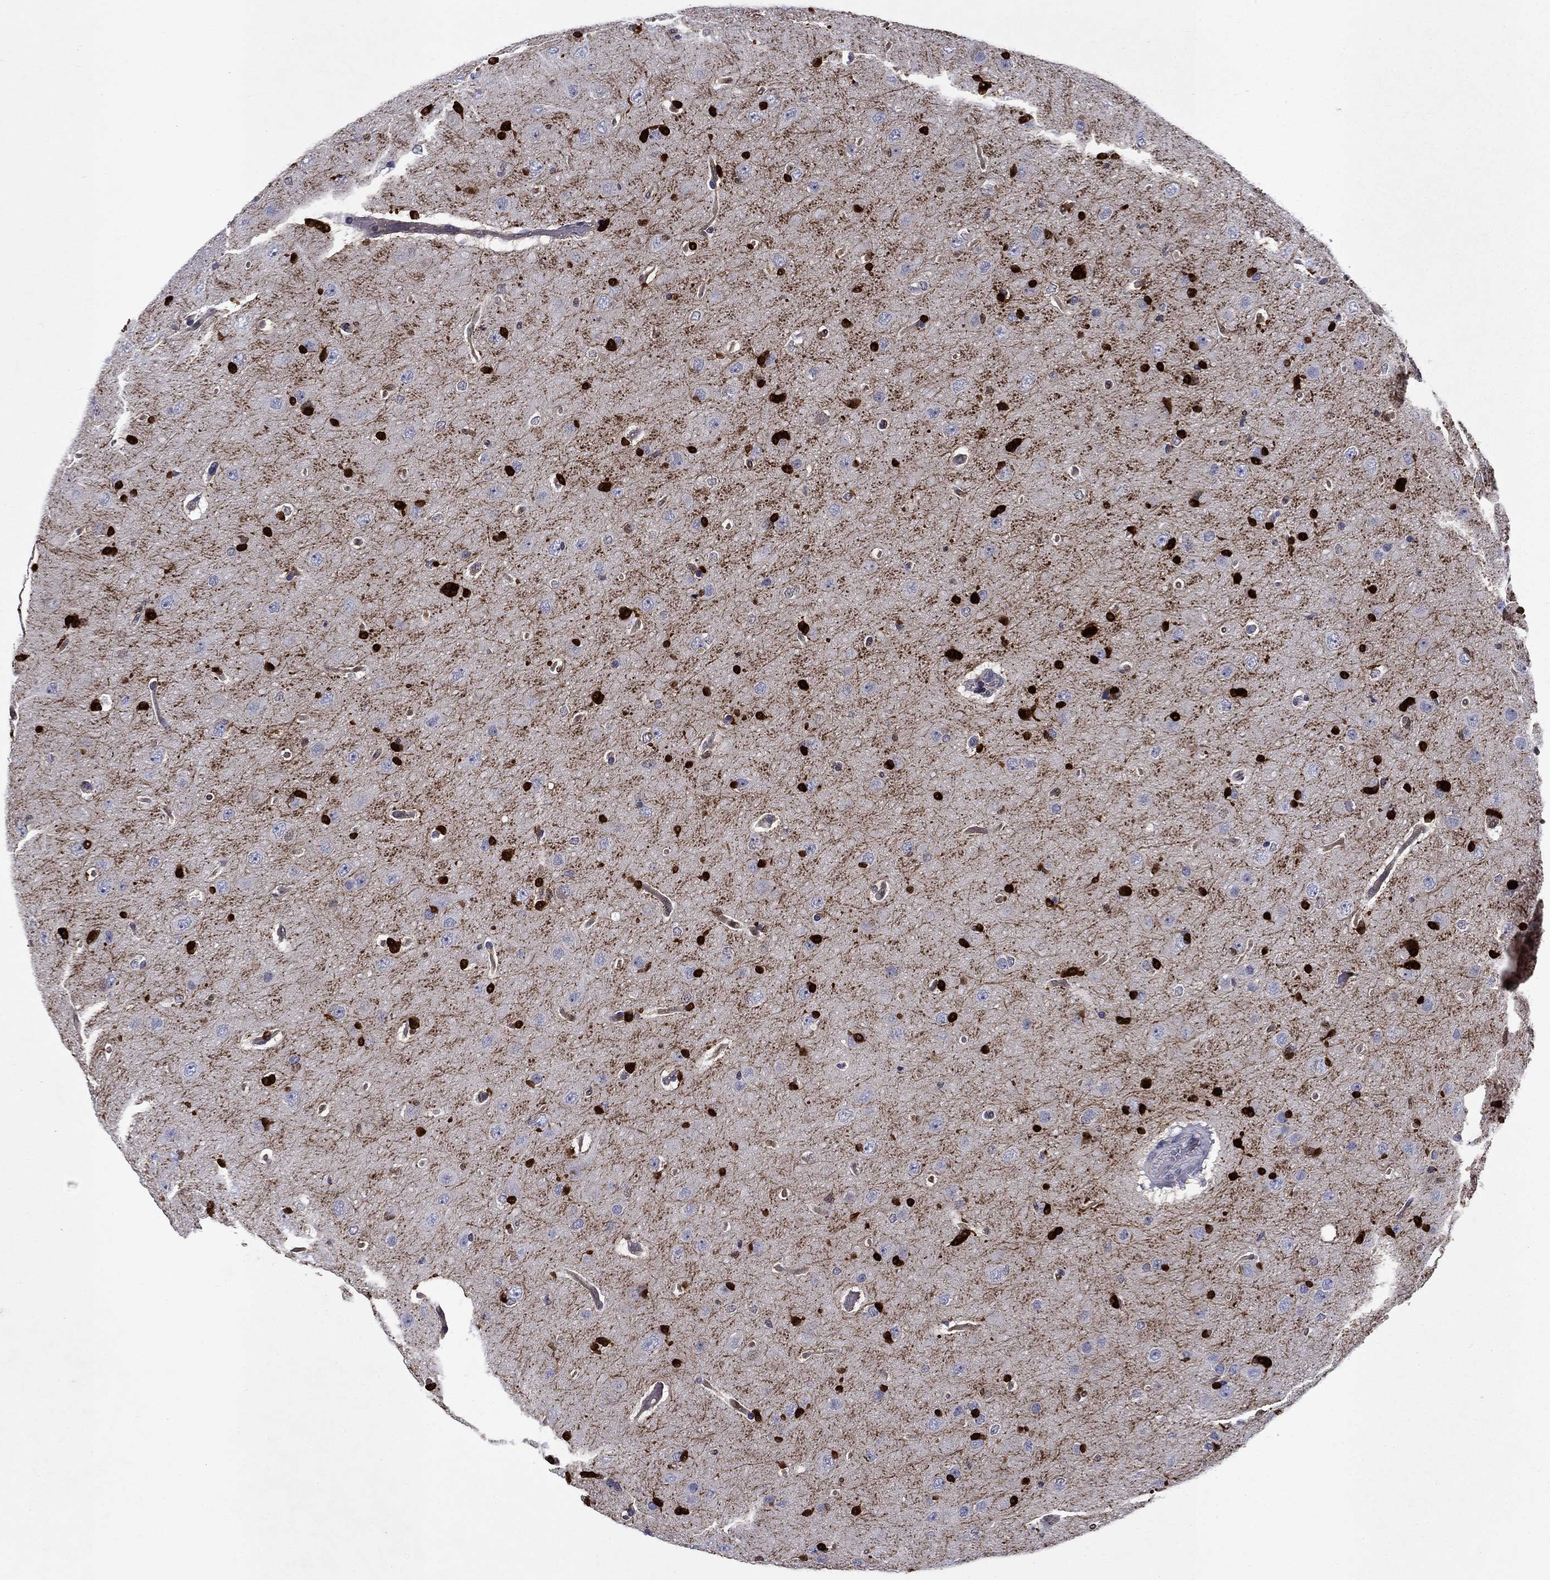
{"staining": {"intensity": "strong", "quantity": ">75%", "location": "cytoplasmic/membranous,nuclear"}, "tissue": "glioma", "cell_type": "Tumor cells", "image_type": "cancer", "snomed": [{"axis": "morphology", "description": "Glioma, malignant, NOS"}, {"axis": "topography", "description": "Cerebral cortex"}], "caption": "Protein expression analysis of glioma (malignant) demonstrates strong cytoplasmic/membranous and nuclear positivity in approximately >75% of tumor cells.", "gene": "GLTP", "patient": {"sex": "male", "age": 58}}